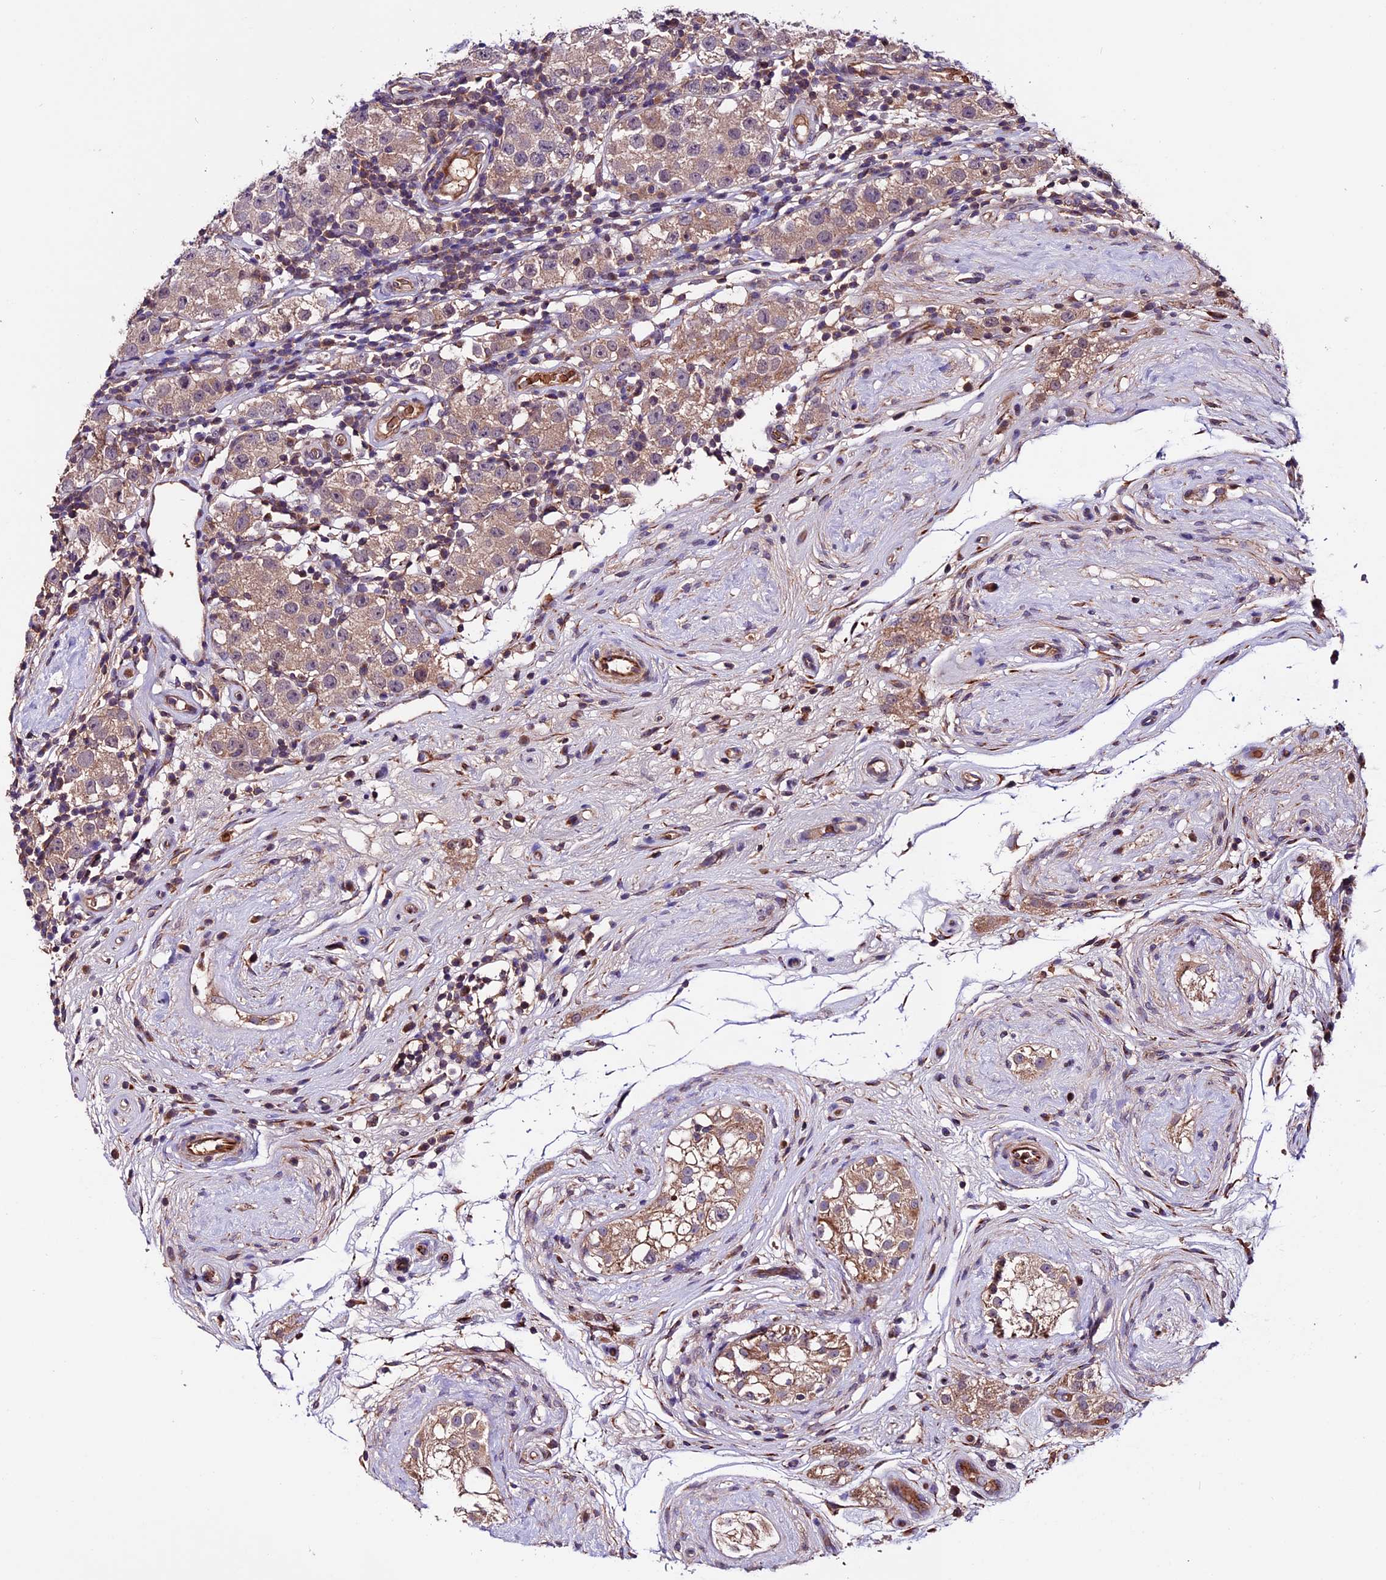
{"staining": {"intensity": "weak", "quantity": ">75%", "location": "cytoplasmic/membranous"}, "tissue": "testis cancer", "cell_type": "Tumor cells", "image_type": "cancer", "snomed": [{"axis": "morphology", "description": "Seminoma, NOS"}, {"axis": "topography", "description": "Testis"}], "caption": "Seminoma (testis) was stained to show a protein in brown. There is low levels of weak cytoplasmic/membranous positivity in approximately >75% of tumor cells.", "gene": "RINL", "patient": {"sex": "male", "age": 34}}